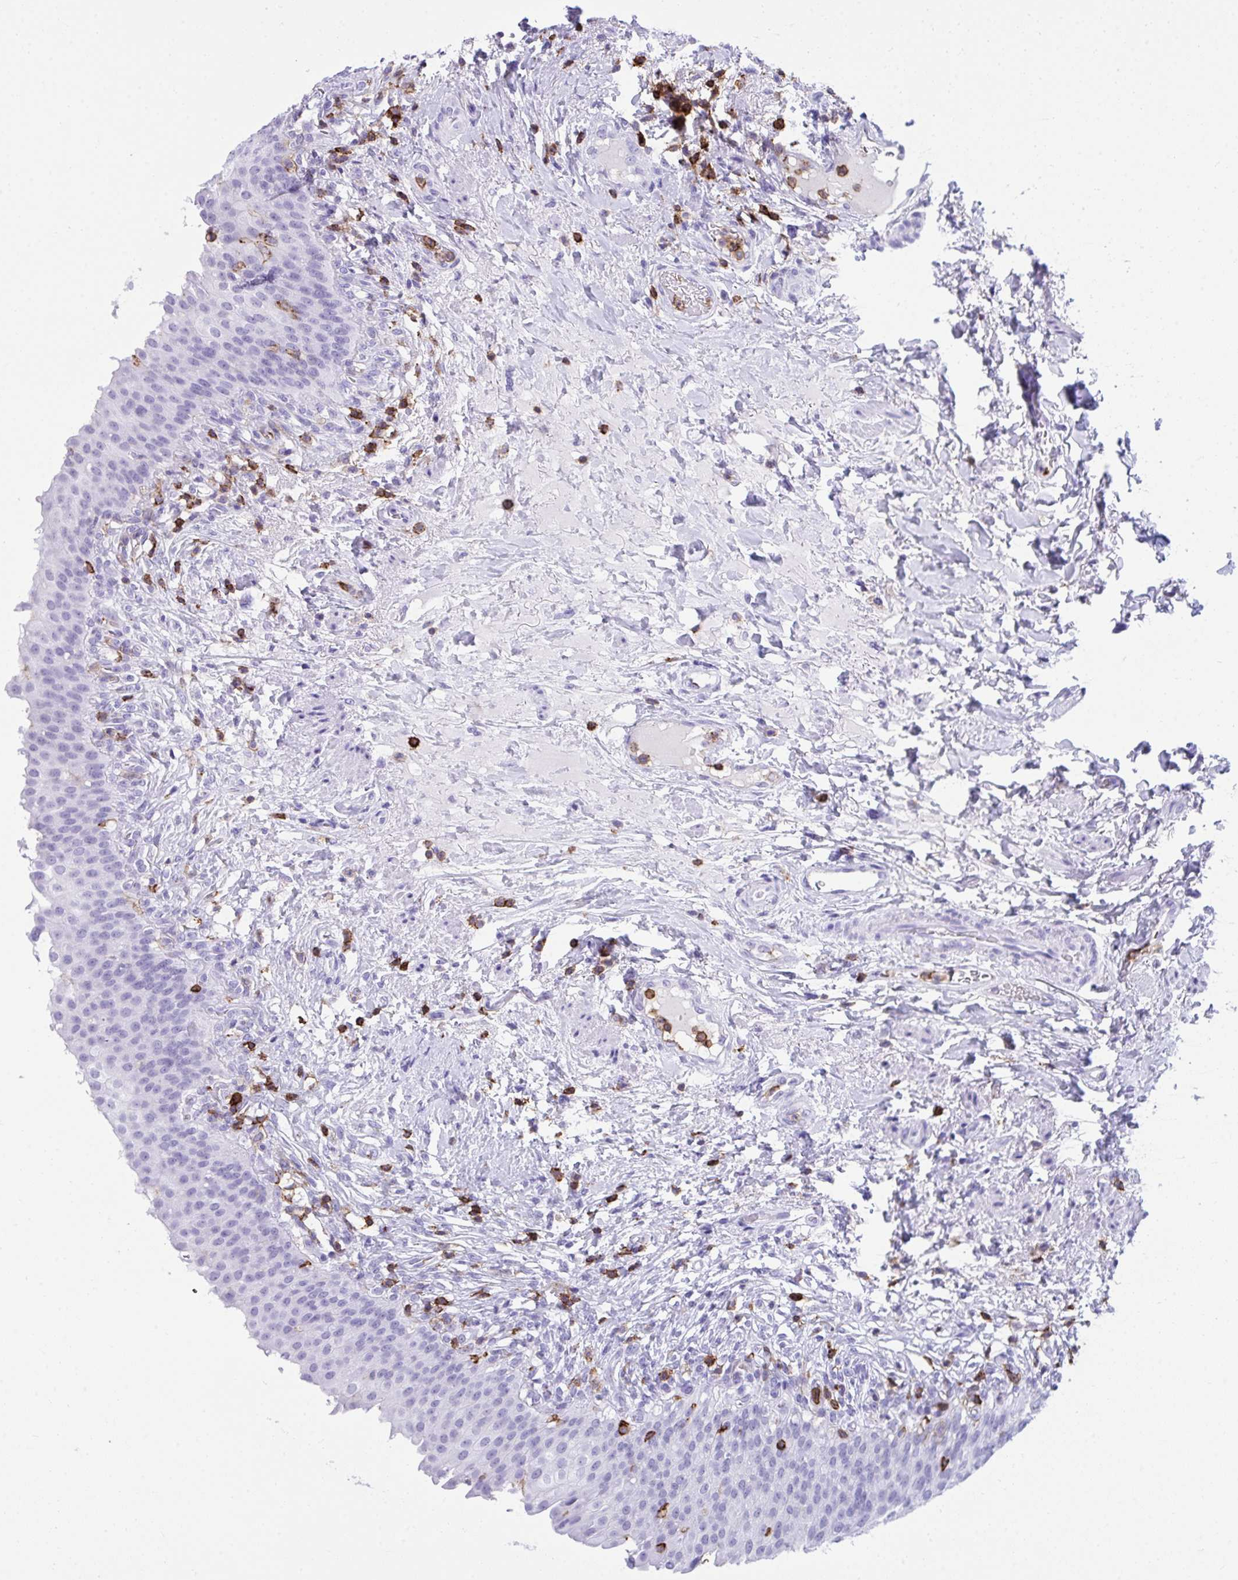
{"staining": {"intensity": "negative", "quantity": "none", "location": "none"}, "tissue": "urinary bladder", "cell_type": "Urothelial cells", "image_type": "normal", "snomed": [{"axis": "morphology", "description": "Normal tissue, NOS"}, {"axis": "topography", "description": "Urinary bladder"}, {"axis": "topography", "description": "Peripheral nerve tissue"}], "caption": "Immunohistochemistry of normal urinary bladder displays no expression in urothelial cells.", "gene": "SPN", "patient": {"sex": "female", "age": 60}}